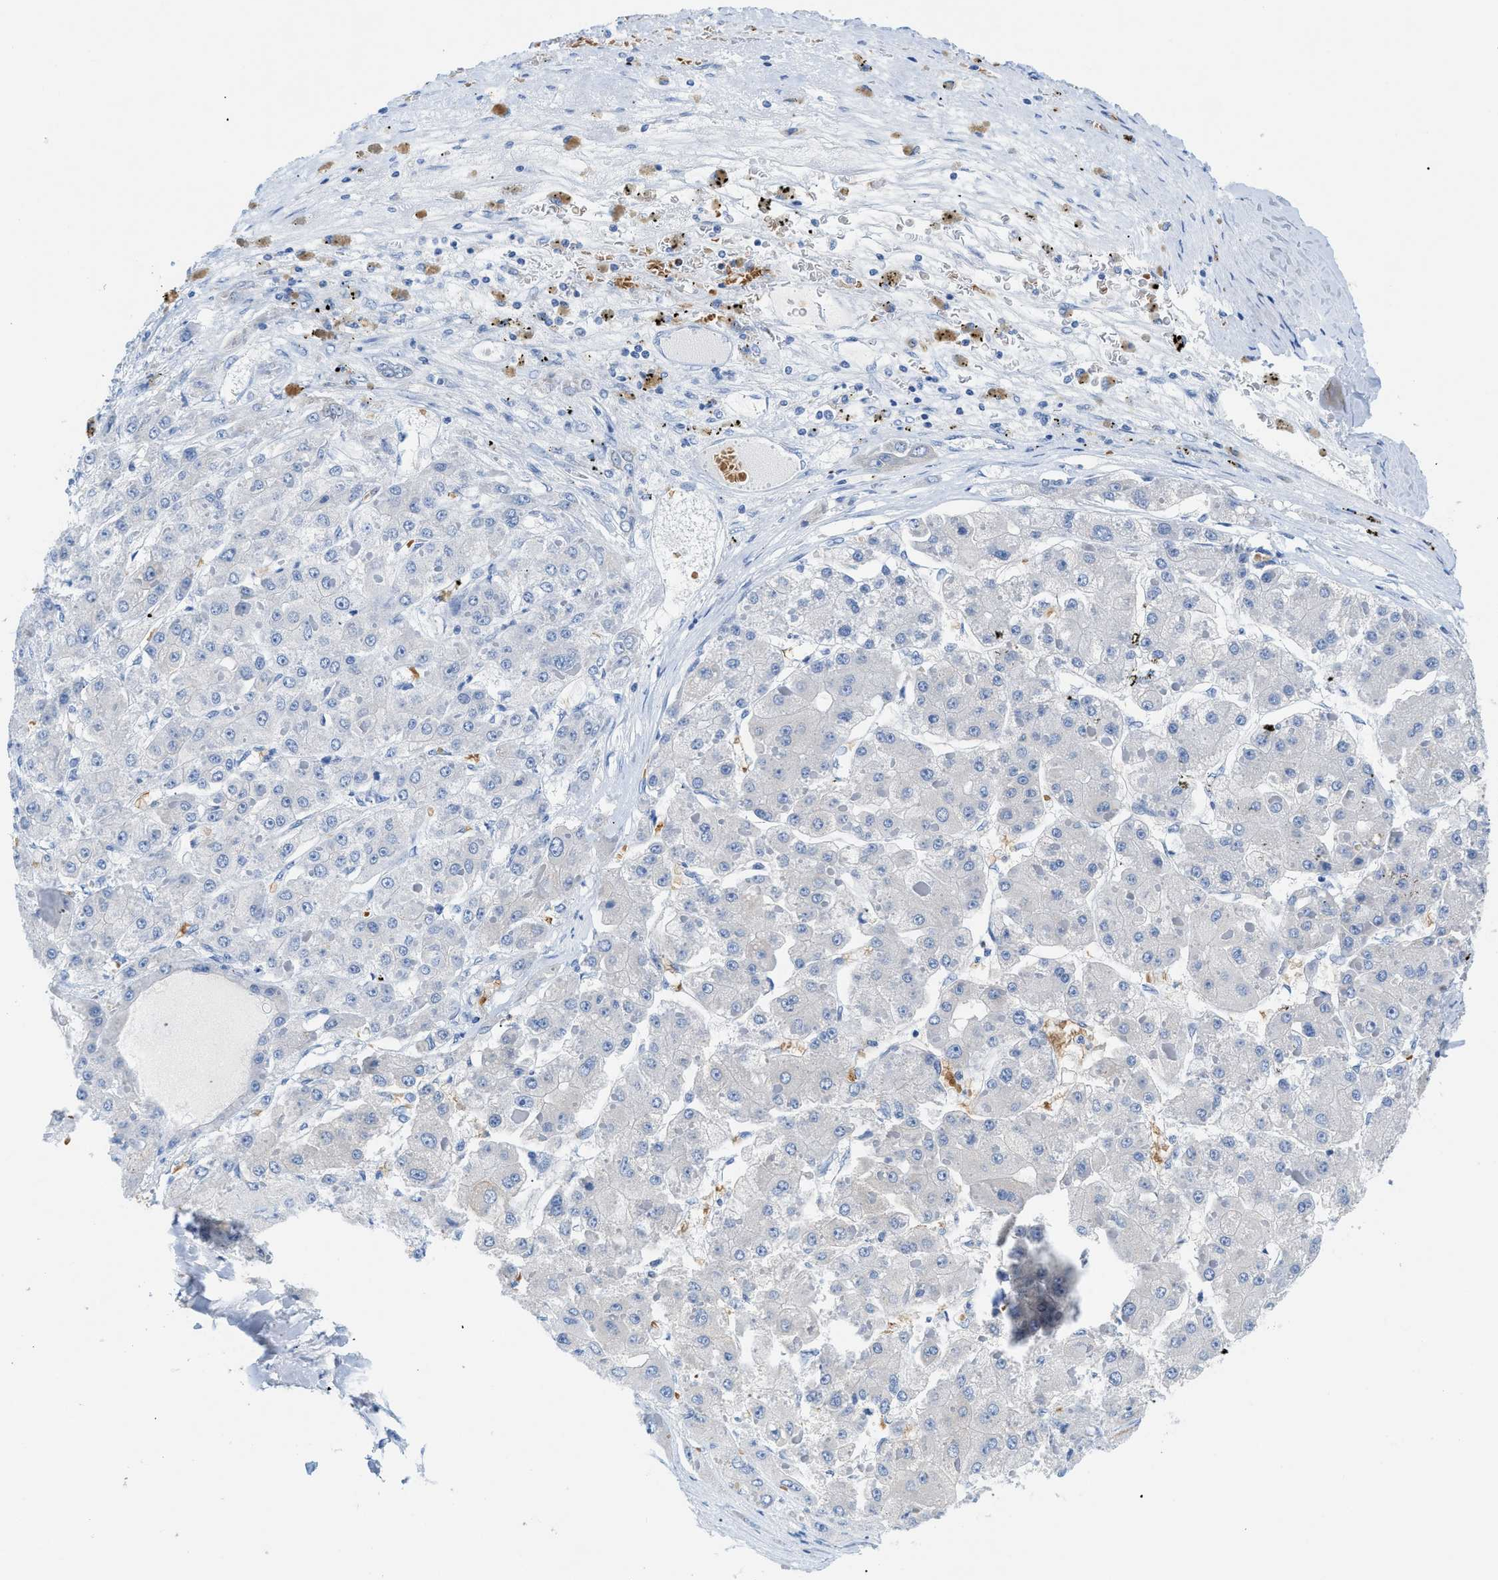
{"staining": {"intensity": "negative", "quantity": "none", "location": "none"}, "tissue": "liver cancer", "cell_type": "Tumor cells", "image_type": "cancer", "snomed": [{"axis": "morphology", "description": "Carcinoma, Hepatocellular, NOS"}, {"axis": "topography", "description": "Liver"}], "caption": "Hepatocellular carcinoma (liver) was stained to show a protein in brown. There is no significant expression in tumor cells.", "gene": "BPGM", "patient": {"sex": "female", "age": 73}}